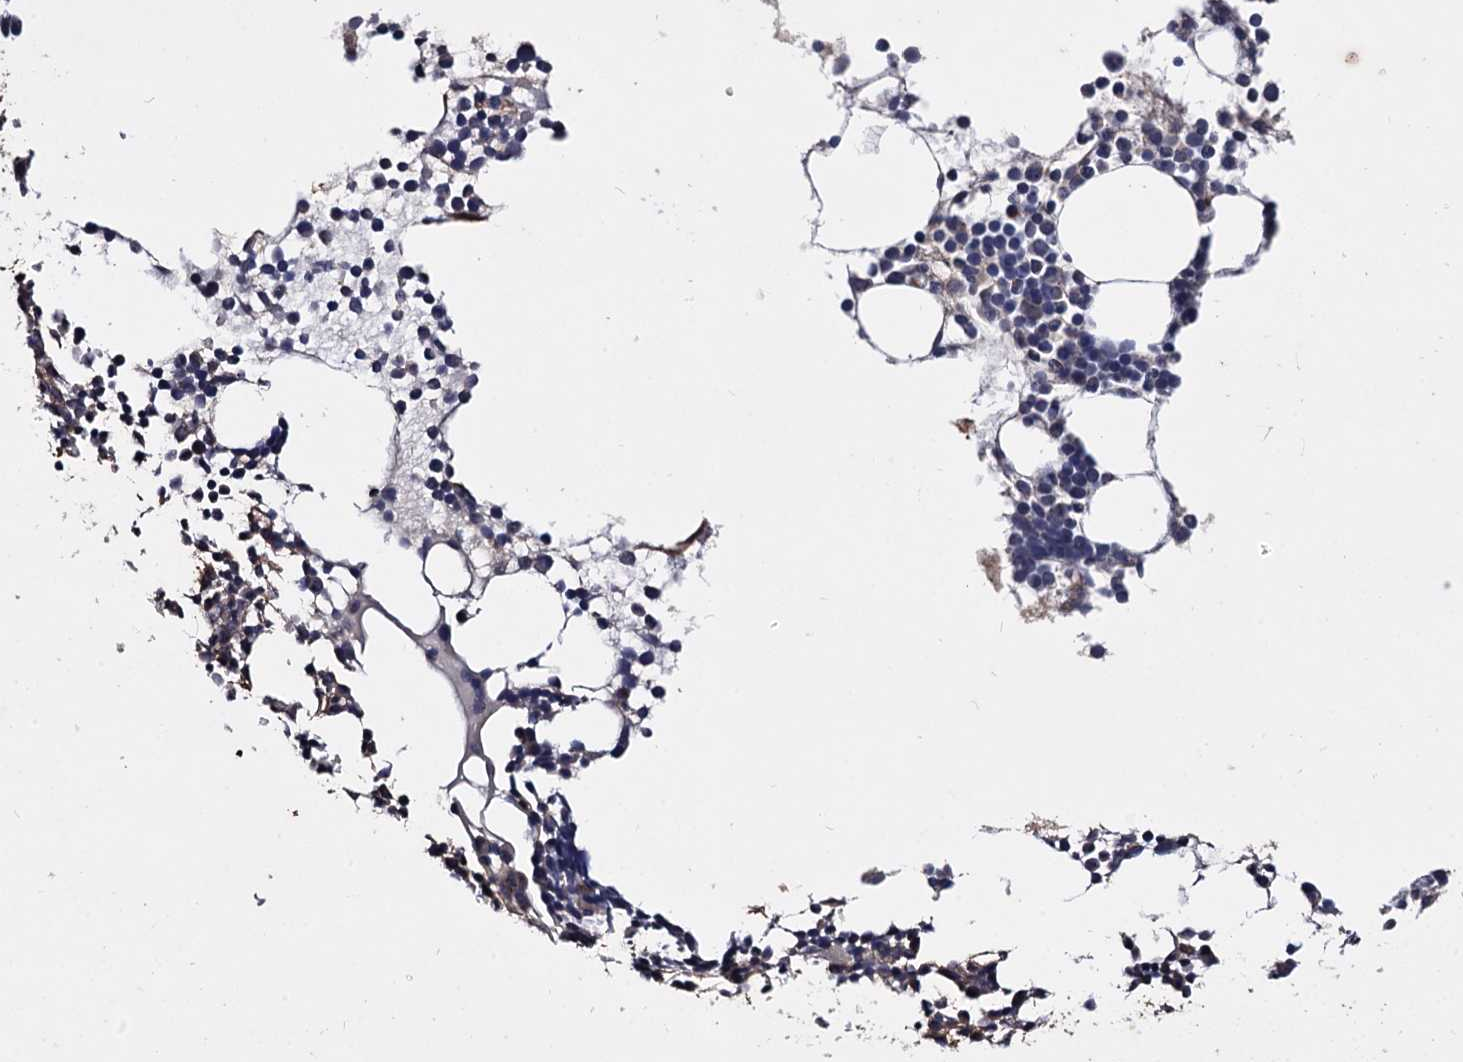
{"staining": {"intensity": "negative", "quantity": "none", "location": "none"}, "tissue": "bone marrow", "cell_type": "Hematopoietic cells", "image_type": "normal", "snomed": [{"axis": "morphology", "description": "Normal tissue, NOS"}, {"axis": "topography", "description": "Bone marrow"}], "caption": "High power microscopy photomicrograph of an immunohistochemistry (IHC) histopathology image of unremarkable bone marrow, revealing no significant staining in hematopoietic cells. (DAB (3,3'-diaminobenzidine) immunohistochemistry (IHC) visualized using brightfield microscopy, high magnification).", "gene": "ARFIP2", "patient": {"sex": "female", "age": 89}}